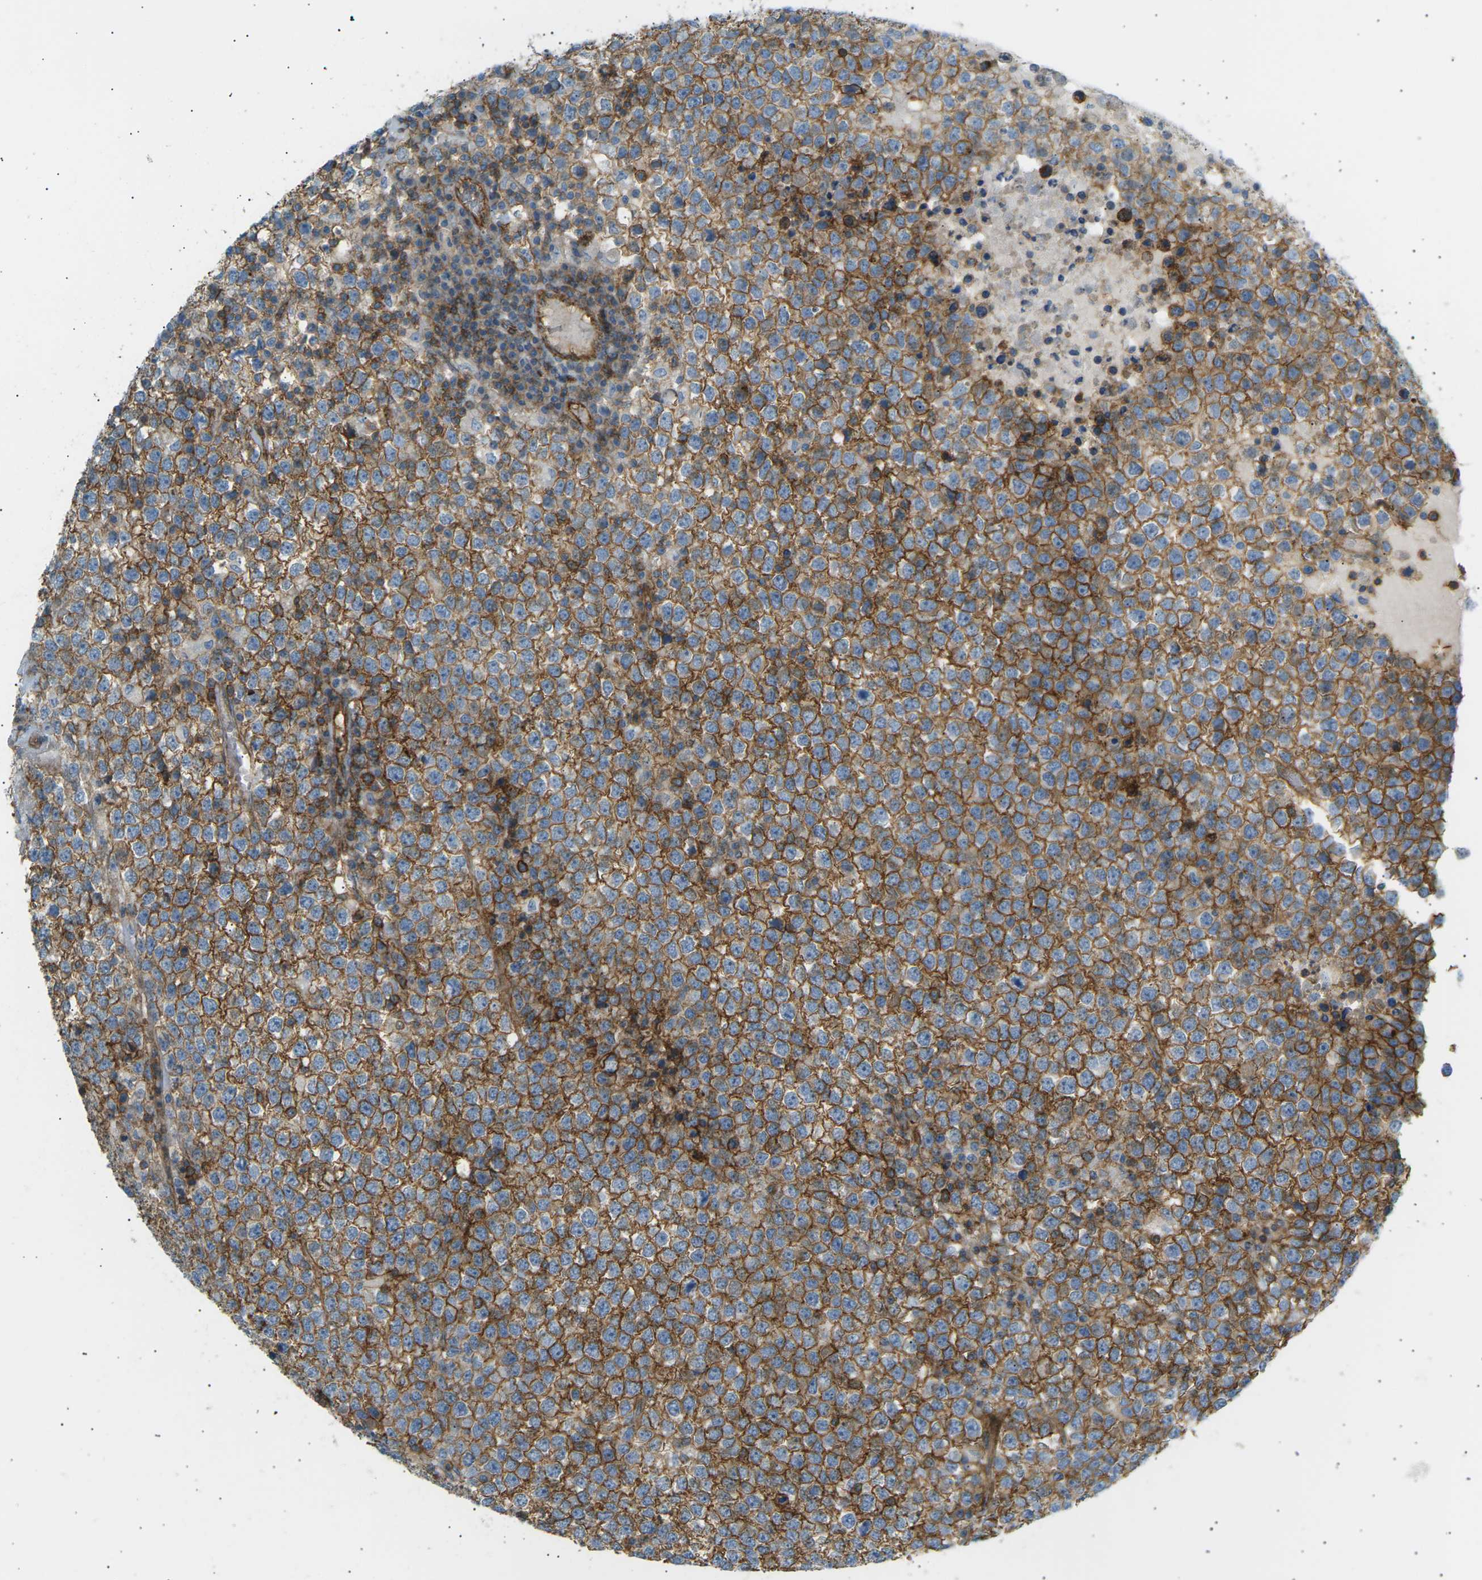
{"staining": {"intensity": "moderate", "quantity": ">75%", "location": "cytoplasmic/membranous"}, "tissue": "testis cancer", "cell_type": "Tumor cells", "image_type": "cancer", "snomed": [{"axis": "morphology", "description": "Seminoma, NOS"}, {"axis": "topography", "description": "Testis"}], "caption": "Immunohistochemical staining of human testis seminoma reveals moderate cytoplasmic/membranous protein expression in approximately >75% of tumor cells.", "gene": "ATP2B4", "patient": {"sex": "male", "age": 65}}